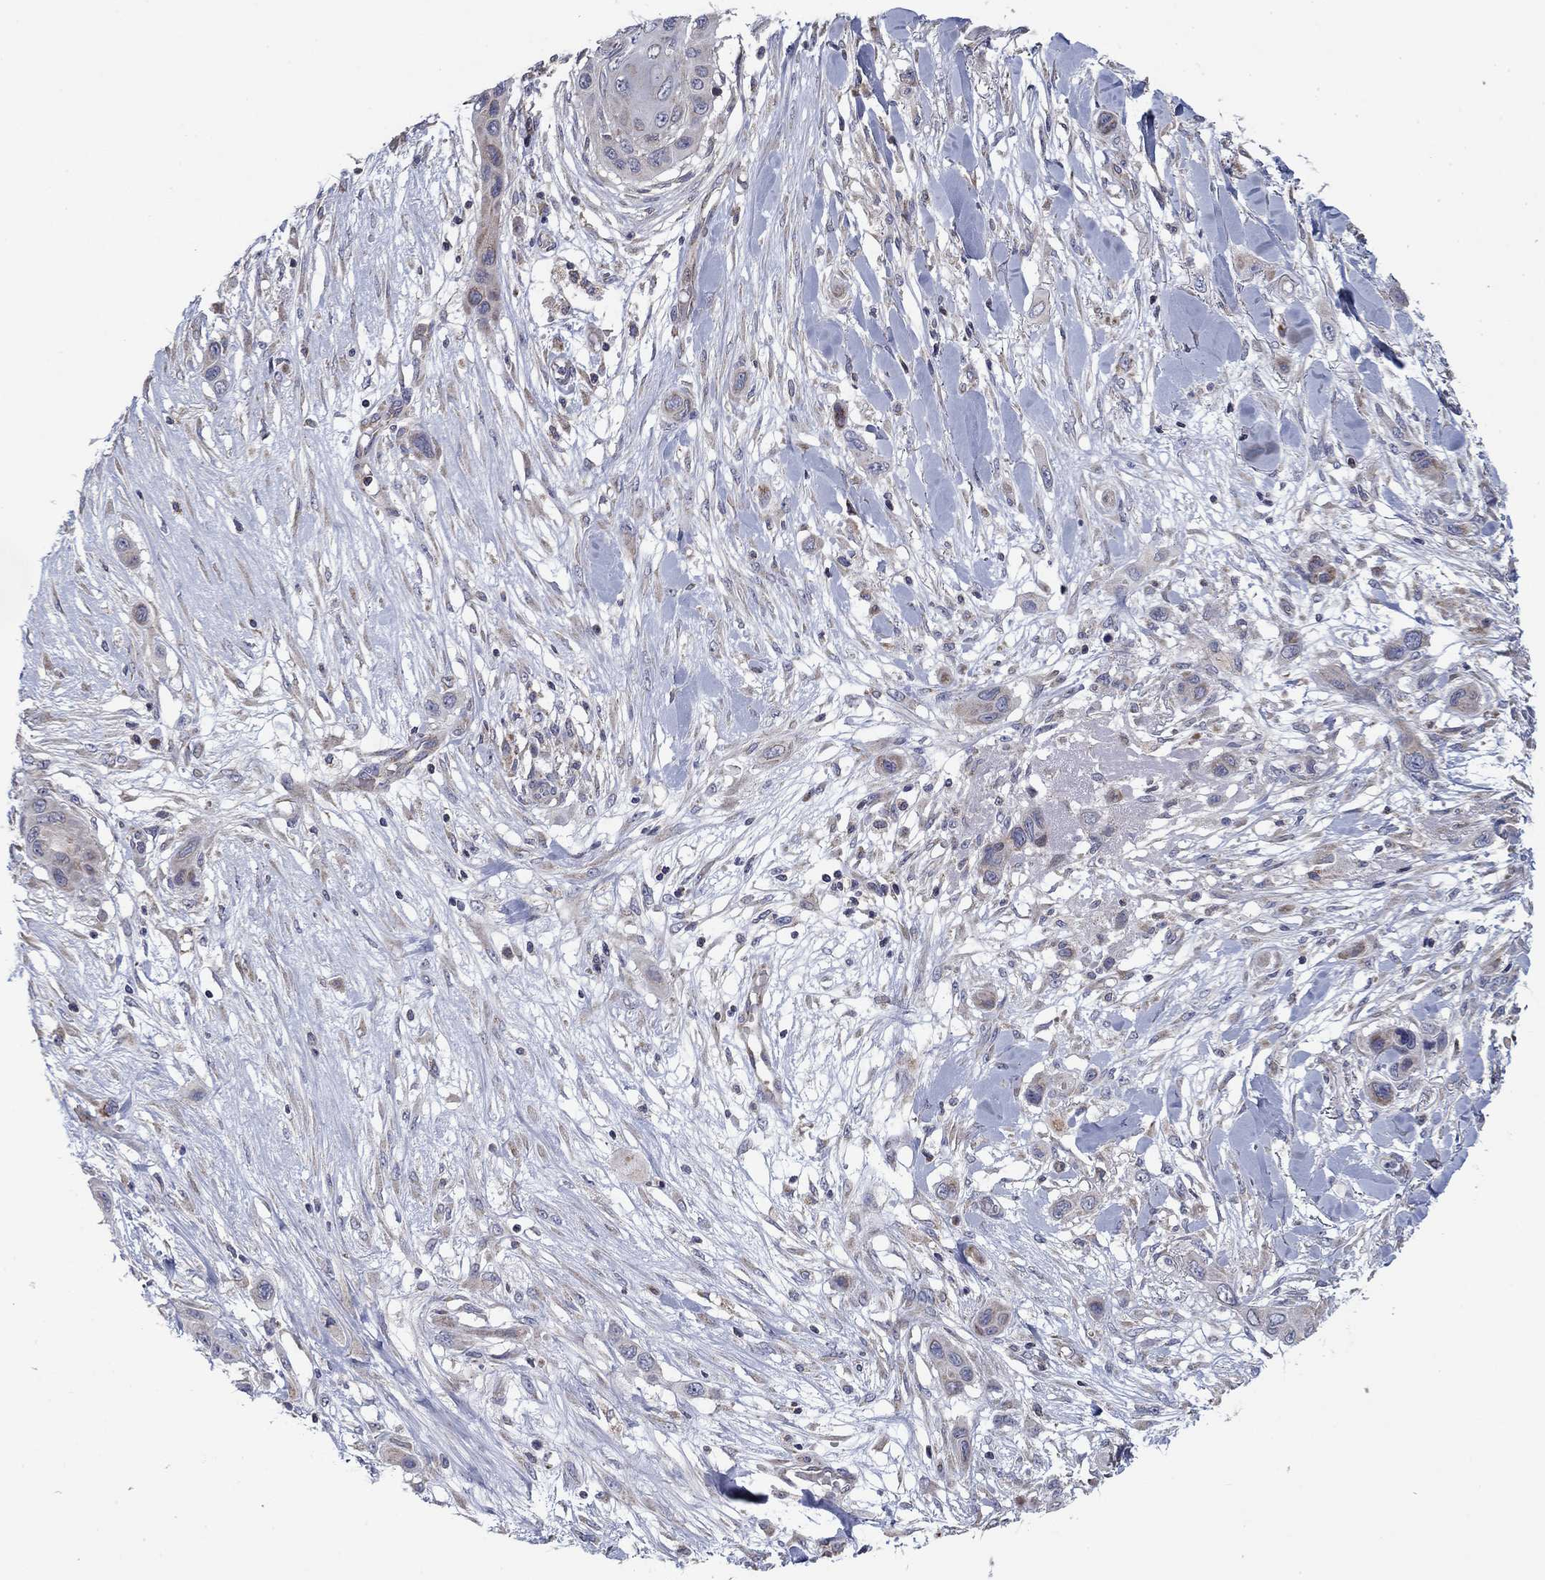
{"staining": {"intensity": "weak", "quantity": "<25%", "location": "cytoplasmic/membranous"}, "tissue": "skin cancer", "cell_type": "Tumor cells", "image_type": "cancer", "snomed": [{"axis": "morphology", "description": "Squamous cell carcinoma, NOS"}, {"axis": "topography", "description": "Skin"}], "caption": "Micrograph shows no significant protein positivity in tumor cells of squamous cell carcinoma (skin). The staining is performed using DAB brown chromogen with nuclei counter-stained in using hematoxylin.", "gene": "MMAA", "patient": {"sex": "male", "age": 79}}